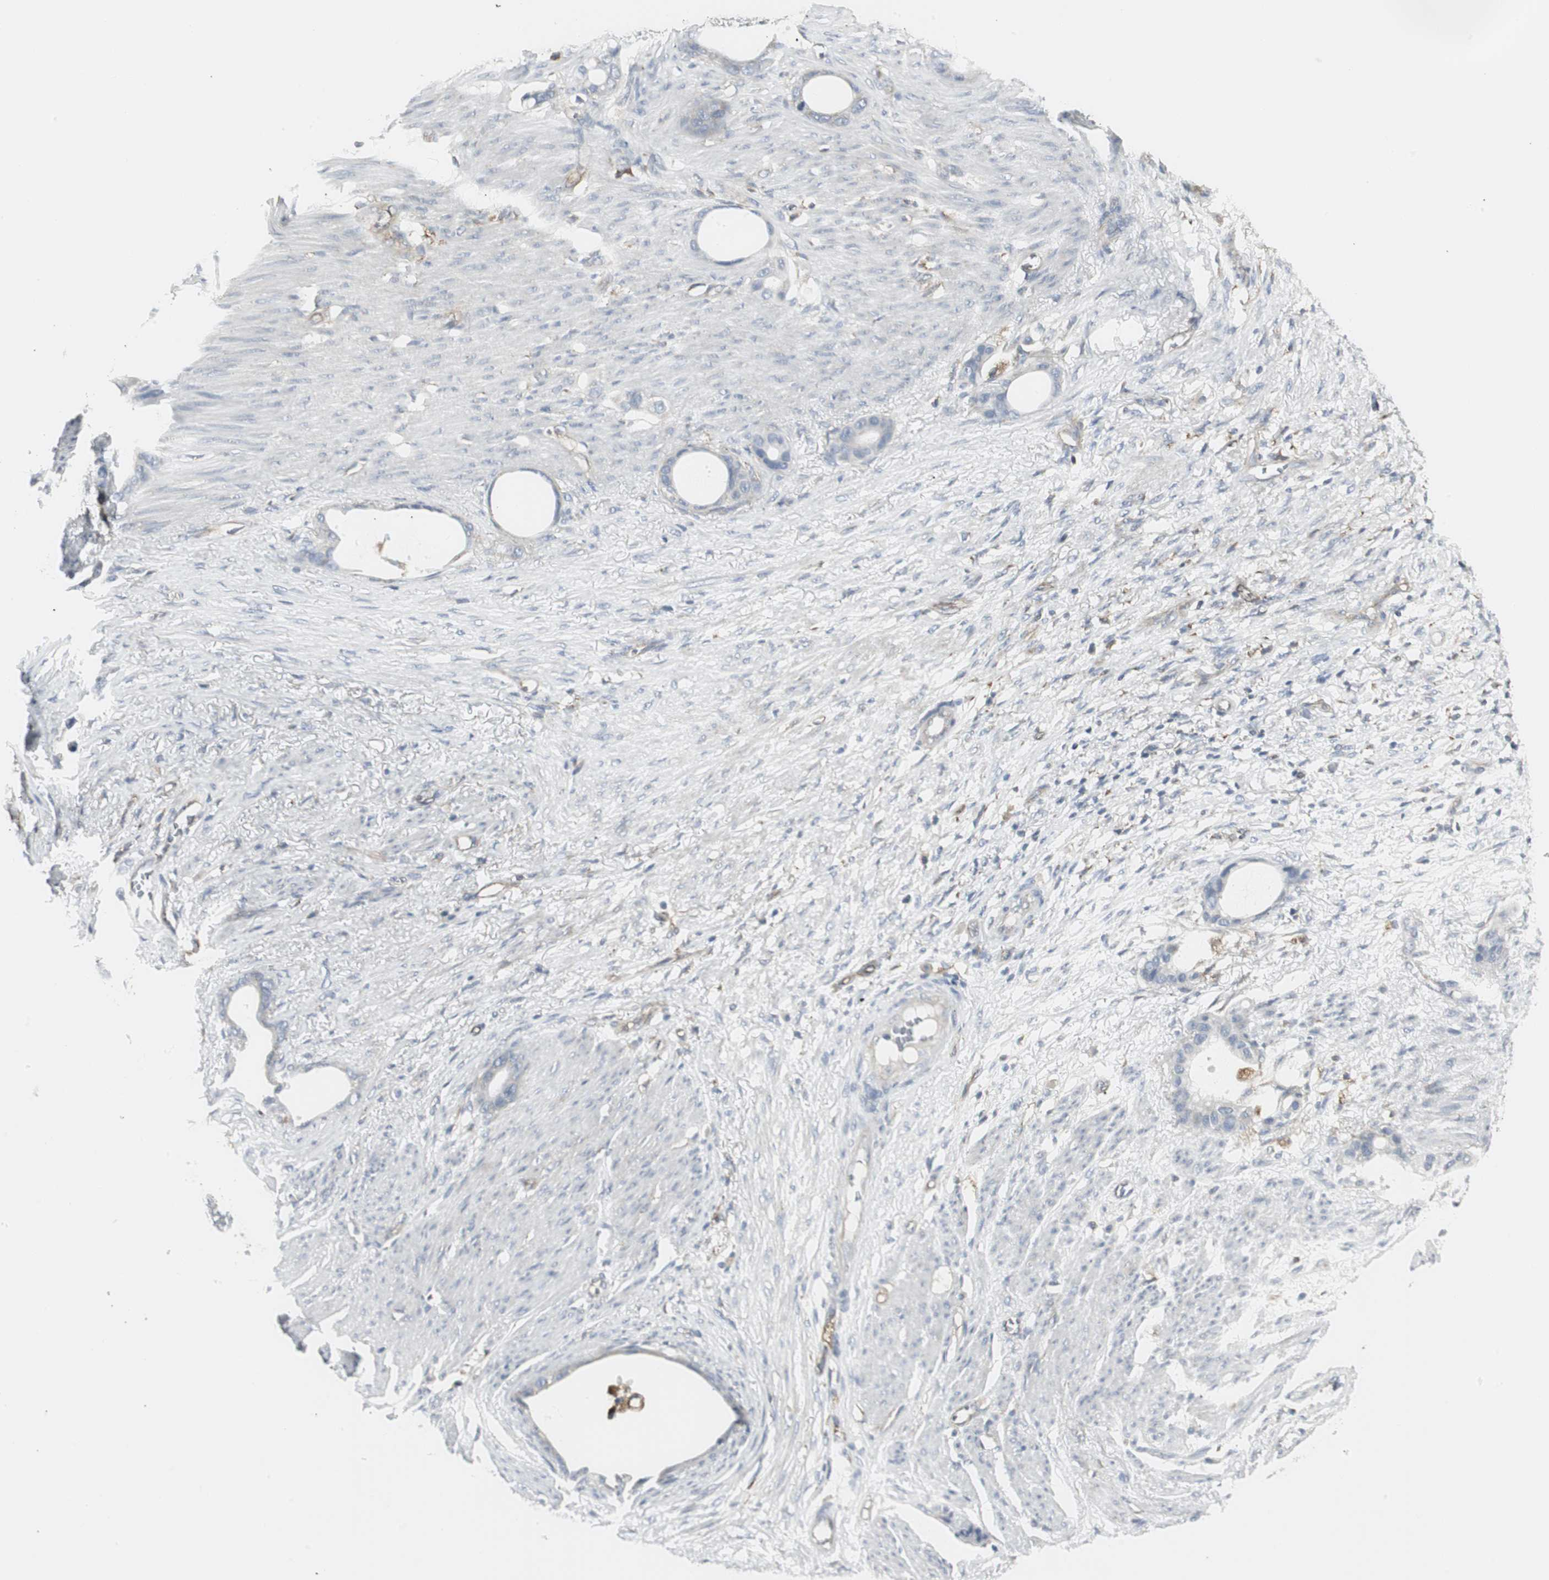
{"staining": {"intensity": "negative", "quantity": "none", "location": "none"}, "tissue": "stomach cancer", "cell_type": "Tumor cells", "image_type": "cancer", "snomed": [{"axis": "morphology", "description": "Adenocarcinoma, NOS"}, {"axis": "topography", "description": "Stomach"}], "caption": "This is an immunohistochemistry image of stomach cancer. There is no expression in tumor cells.", "gene": "ATP6V1B2", "patient": {"sex": "female", "age": 75}}